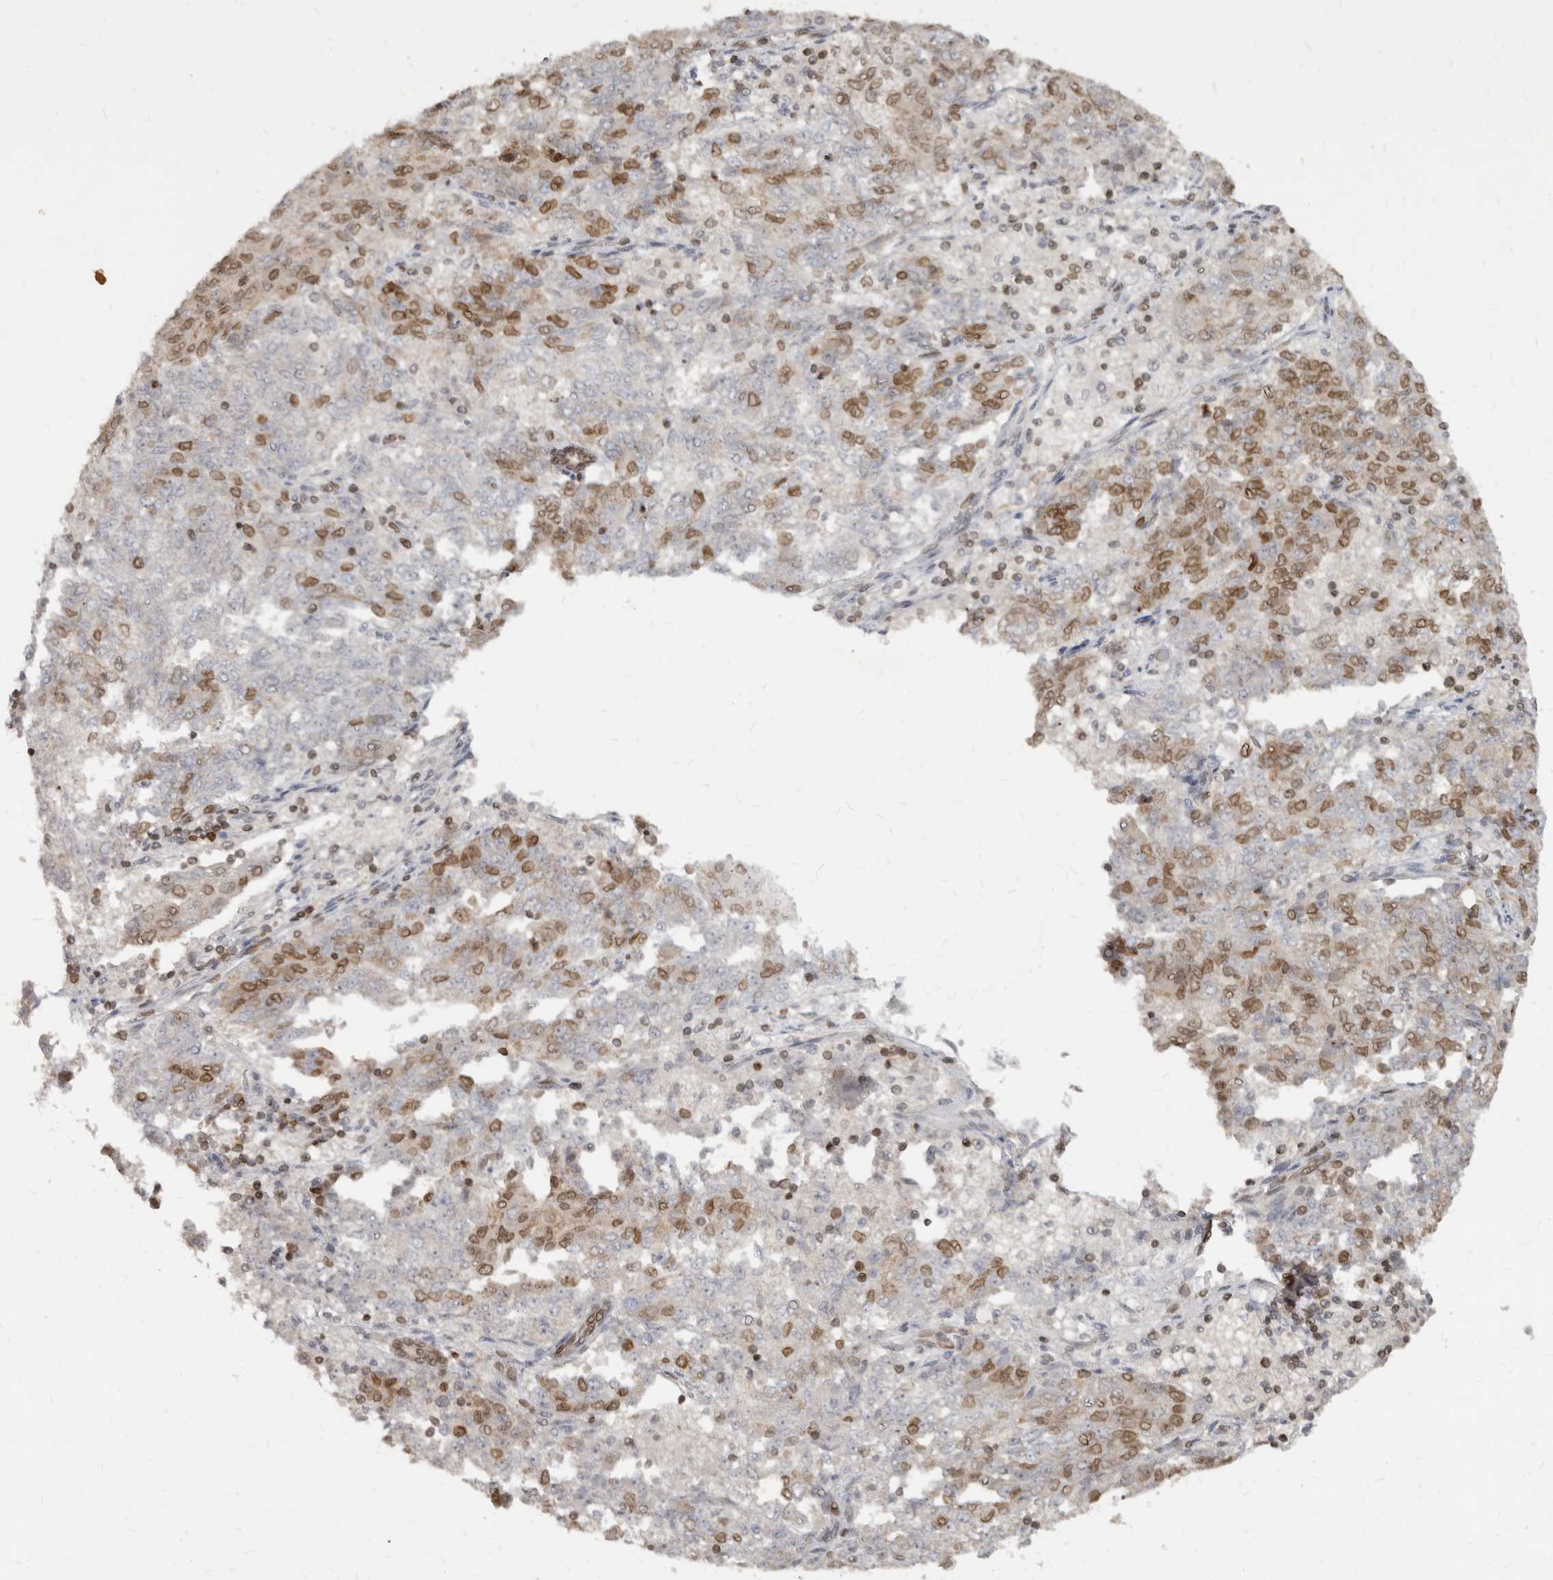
{"staining": {"intensity": "moderate", "quantity": "25%-75%", "location": "nuclear"}, "tissue": "endometrial cancer", "cell_type": "Tumor cells", "image_type": "cancer", "snomed": [{"axis": "morphology", "description": "Adenocarcinoma, NOS"}, {"axis": "topography", "description": "Endometrium"}], "caption": "Immunohistochemical staining of endometrial cancer exhibits medium levels of moderate nuclear expression in about 25%-75% of tumor cells.", "gene": "NUP153", "patient": {"sex": "female", "age": 80}}